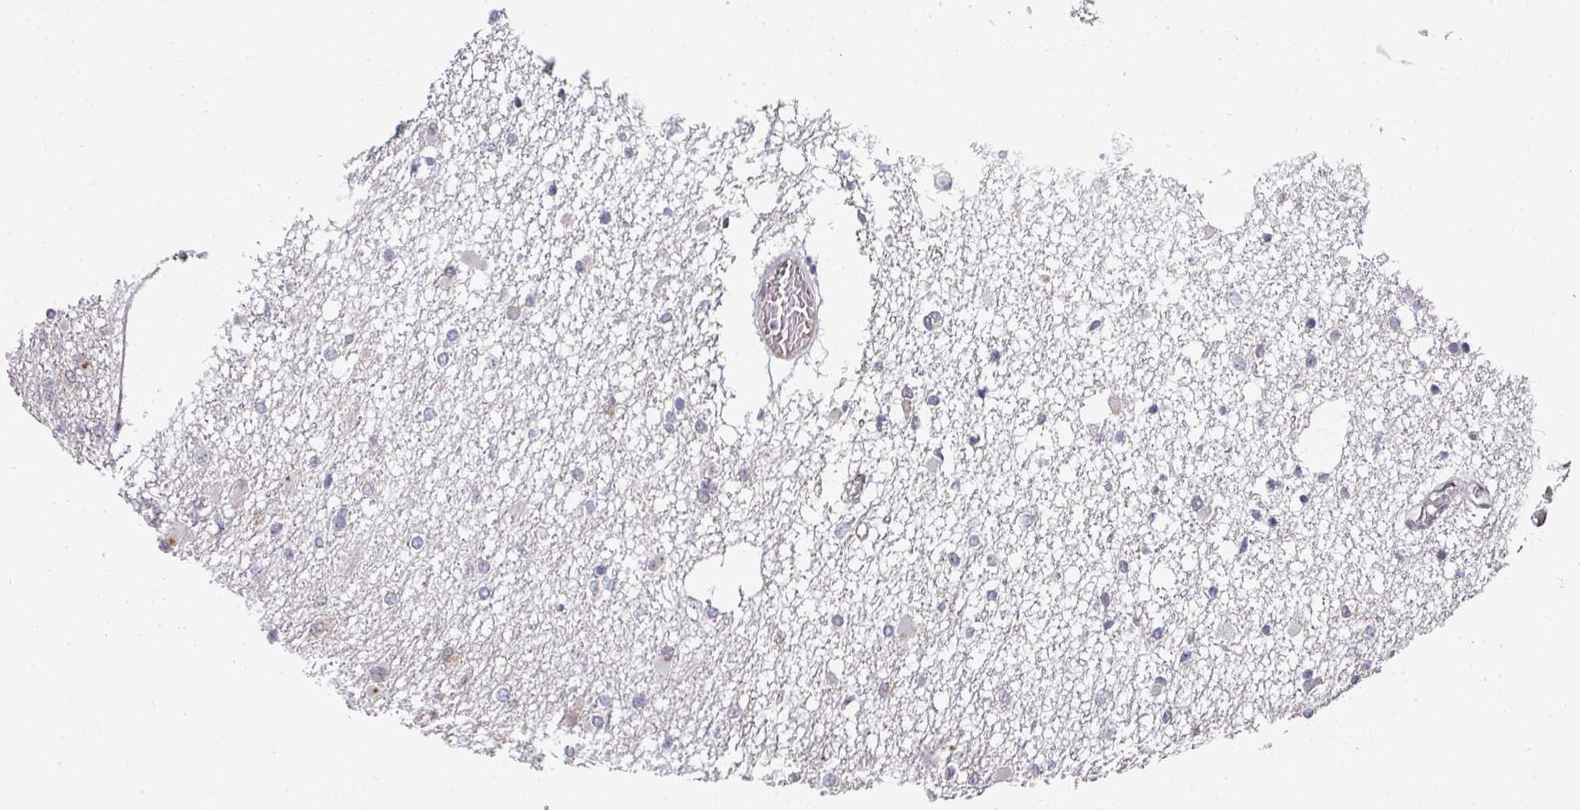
{"staining": {"intensity": "negative", "quantity": "none", "location": "none"}, "tissue": "glioma", "cell_type": "Tumor cells", "image_type": "cancer", "snomed": [{"axis": "morphology", "description": "Glioma, malignant, Low grade"}, {"axis": "topography", "description": "Brain"}], "caption": "Glioma stained for a protein using IHC reveals no expression tumor cells.", "gene": "C18orf25", "patient": {"sex": "female", "age": 22}}